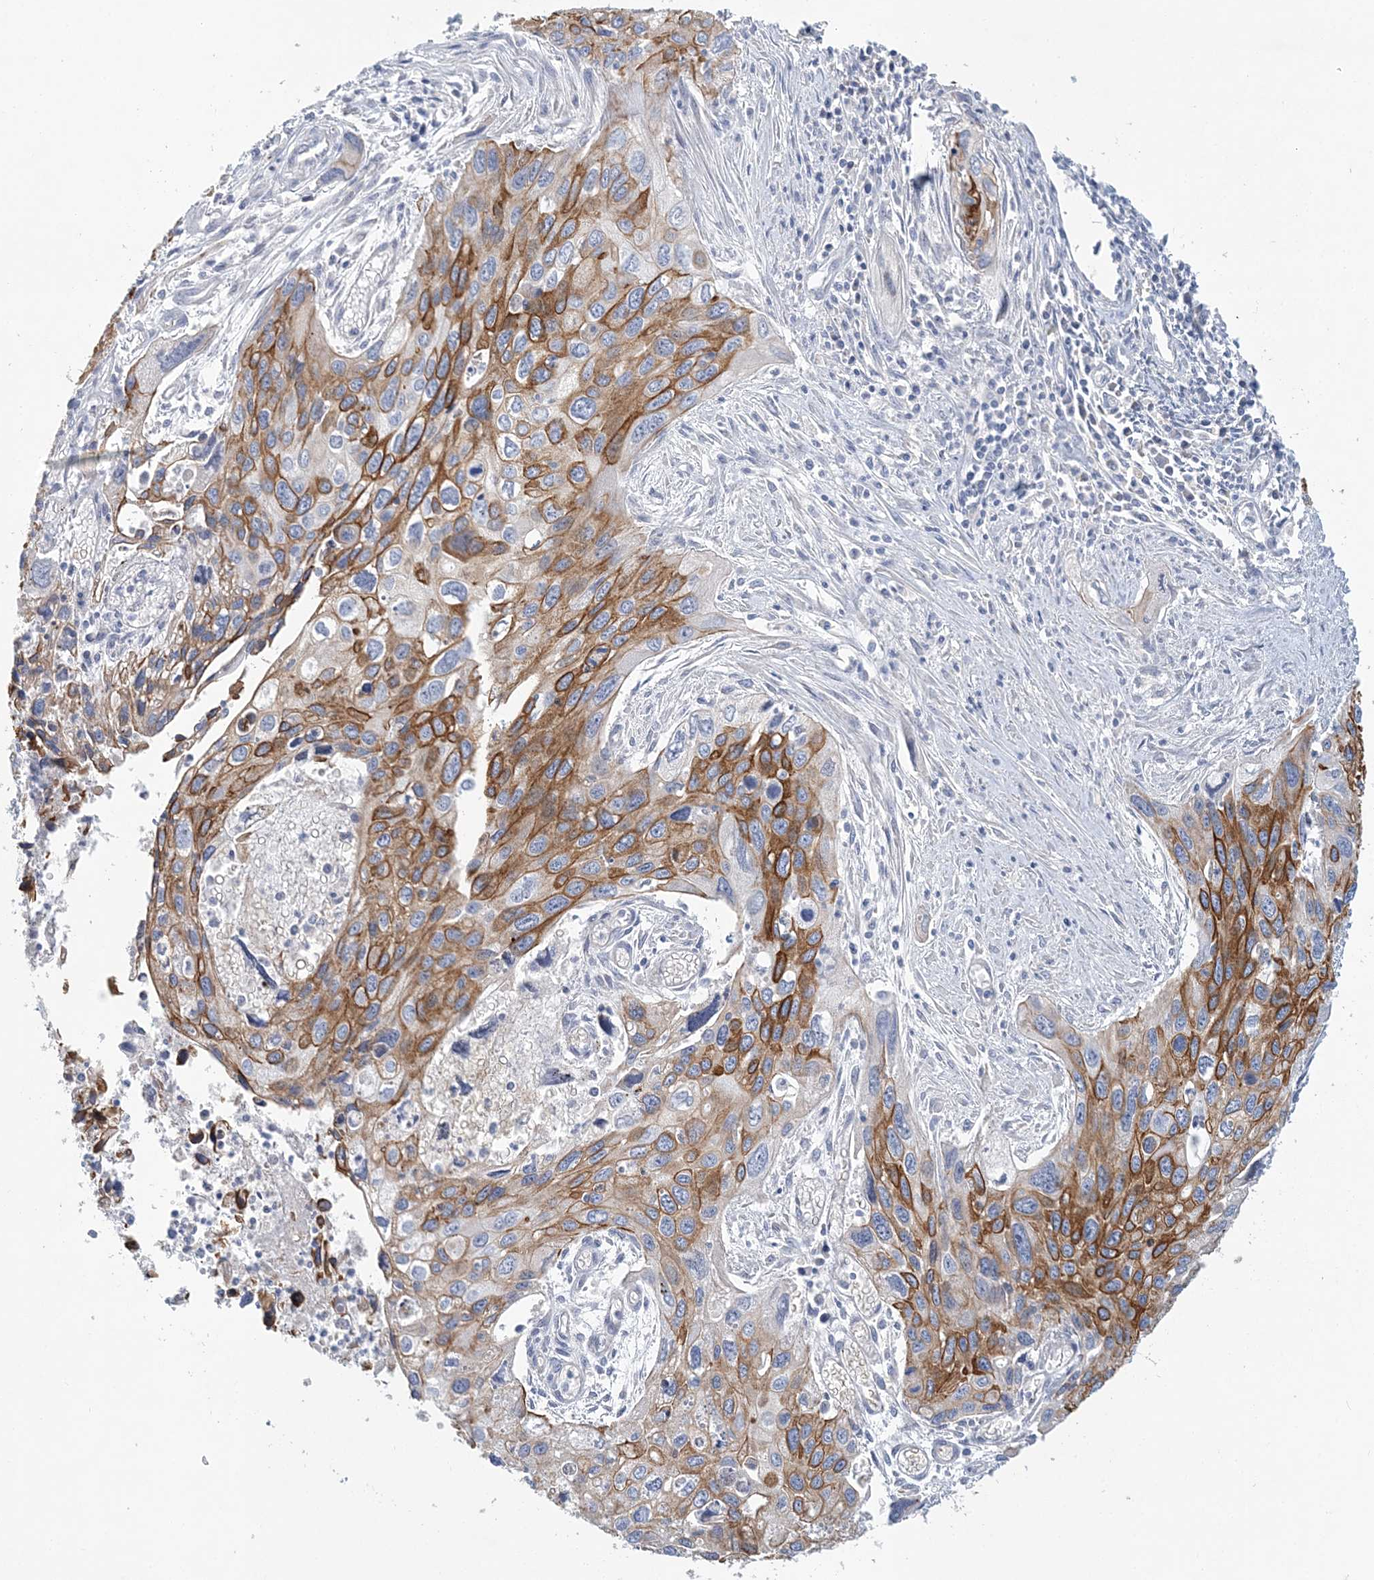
{"staining": {"intensity": "moderate", "quantity": ">75%", "location": "cytoplasmic/membranous"}, "tissue": "cervical cancer", "cell_type": "Tumor cells", "image_type": "cancer", "snomed": [{"axis": "morphology", "description": "Squamous cell carcinoma, NOS"}, {"axis": "topography", "description": "Cervix"}], "caption": "IHC image of cervical cancer stained for a protein (brown), which displays medium levels of moderate cytoplasmic/membranous positivity in about >75% of tumor cells.", "gene": "LRRIQ4", "patient": {"sex": "female", "age": 55}}